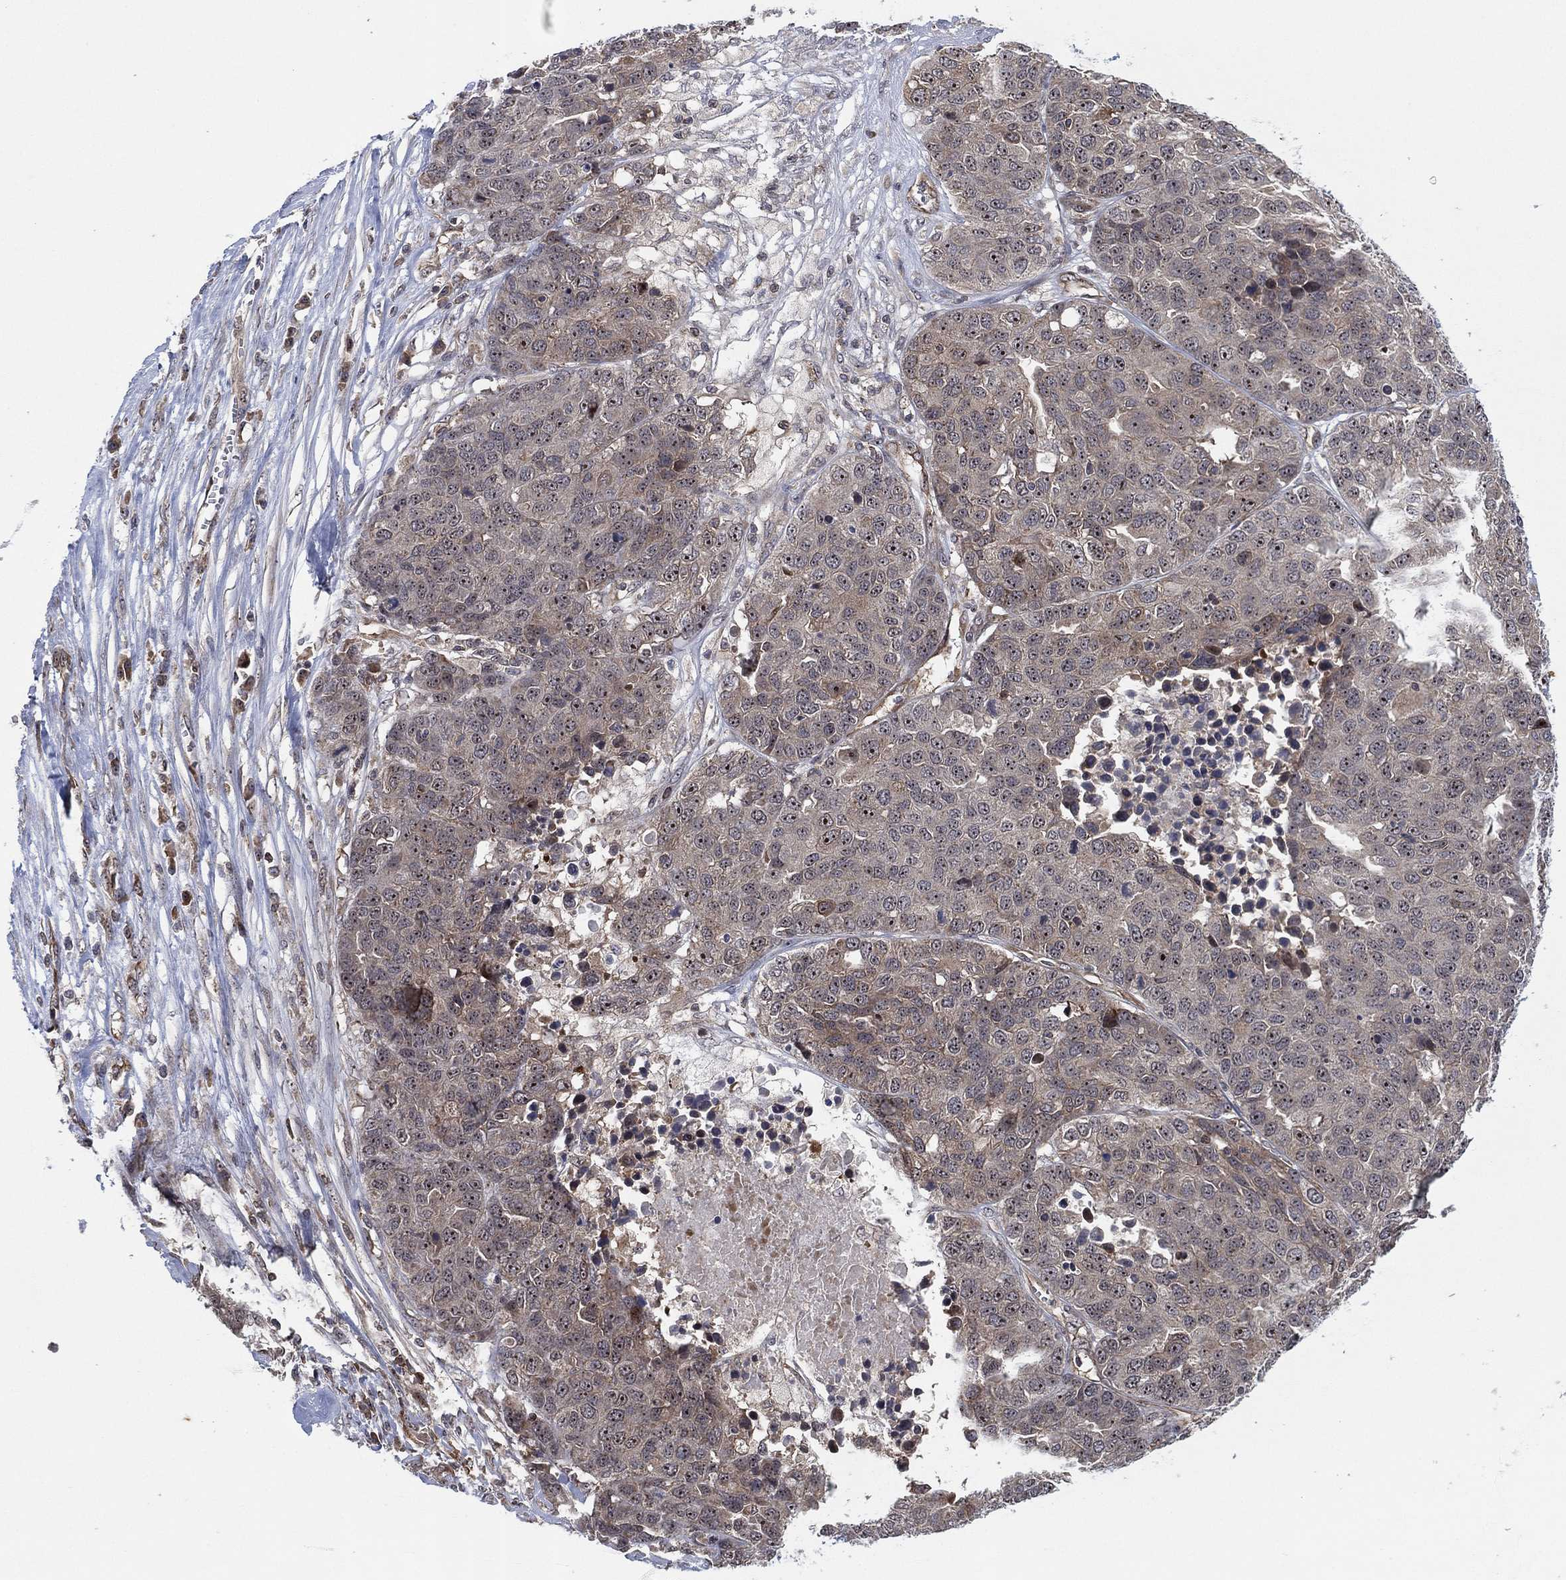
{"staining": {"intensity": "weak", "quantity": "<25%", "location": "nuclear"}, "tissue": "ovarian cancer", "cell_type": "Tumor cells", "image_type": "cancer", "snomed": [{"axis": "morphology", "description": "Cystadenocarcinoma, serous, NOS"}, {"axis": "topography", "description": "Ovary"}], "caption": "Immunohistochemical staining of human ovarian cancer demonstrates no significant positivity in tumor cells.", "gene": "TMCO1", "patient": {"sex": "female", "age": 87}}